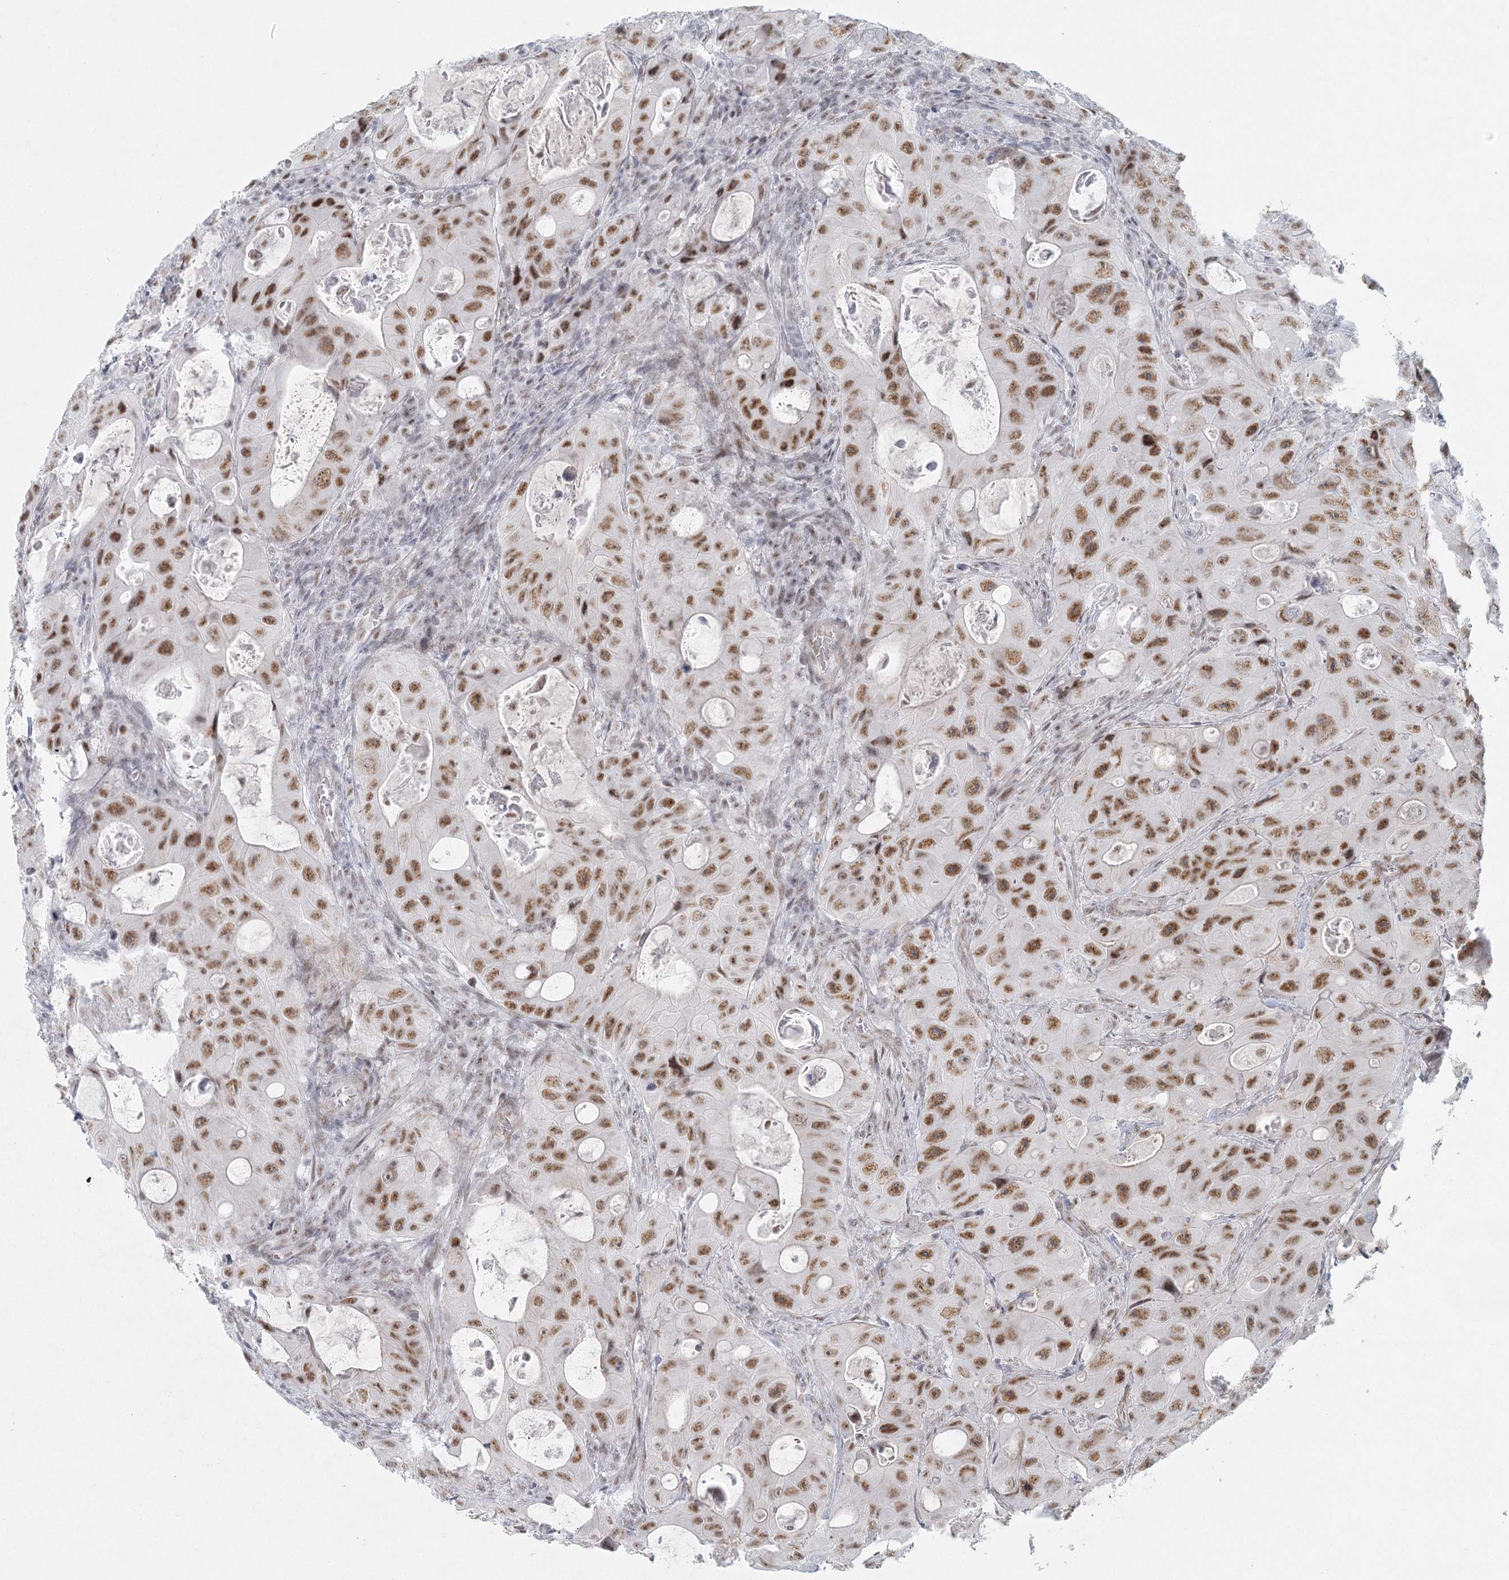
{"staining": {"intensity": "moderate", "quantity": ">75%", "location": "nuclear"}, "tissue": "colorectal cancer", "cell_type": "Tumor cells", "image_type": "cancer", "snomed": [{"axis": "morphology", "description": "Adenocarcinoma, NOS"}, {"axis": "topography", "description": "Colon"}], "caption": "IHC staining of colorectal cancer, which demonstrates medium levels of moderate nuclear expression in about >75% of tumor cells indicating moderate nuclear protein staining. The staining was performed using DAB (brown) for protein detection and nuclei were counterstained in hematoxylin (blue).", "gene": "U2SURP", "patient": {"sex": "female", "age": 46}}